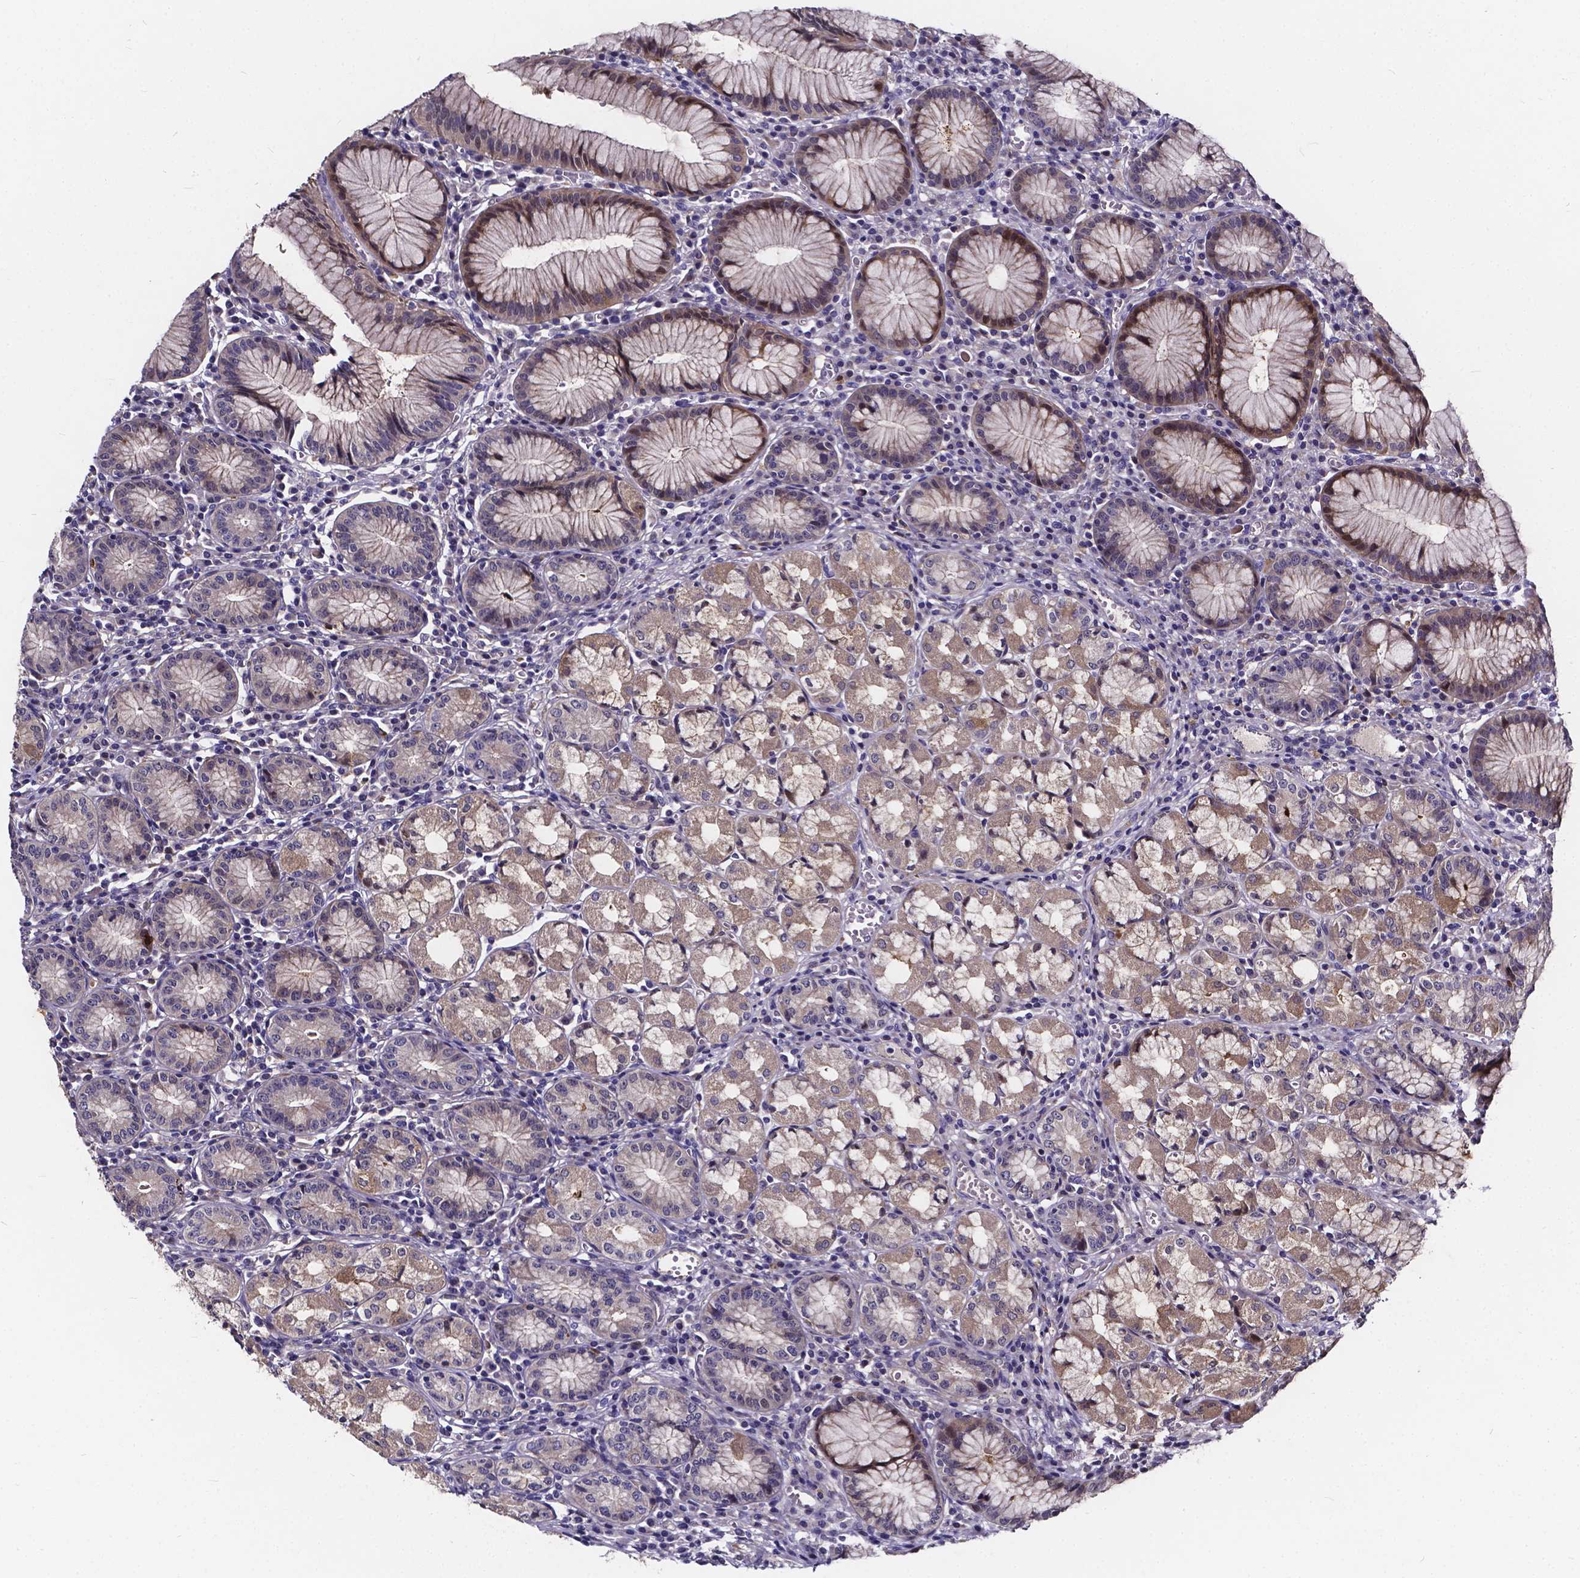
{"staining": {"intensity": "moderate", "quantity": "25%-75%", "location": "cytoplasmic/membranous"}, "tissue": "stomach", "cell_type": "Glandular cells", "image_type": "normal", "snomed": [{"axis": "morphology", "description": "Normal tissue, NOS"}, {"axis": "topography", "description": "Stomach"}], "caption": "Moderate cytoplasmic/membranous staining is present in about 25%-75% of glandular cells in normal stomach.", "gene": "SOWAHA", "patient": {"sex": "male", "age": 55}}